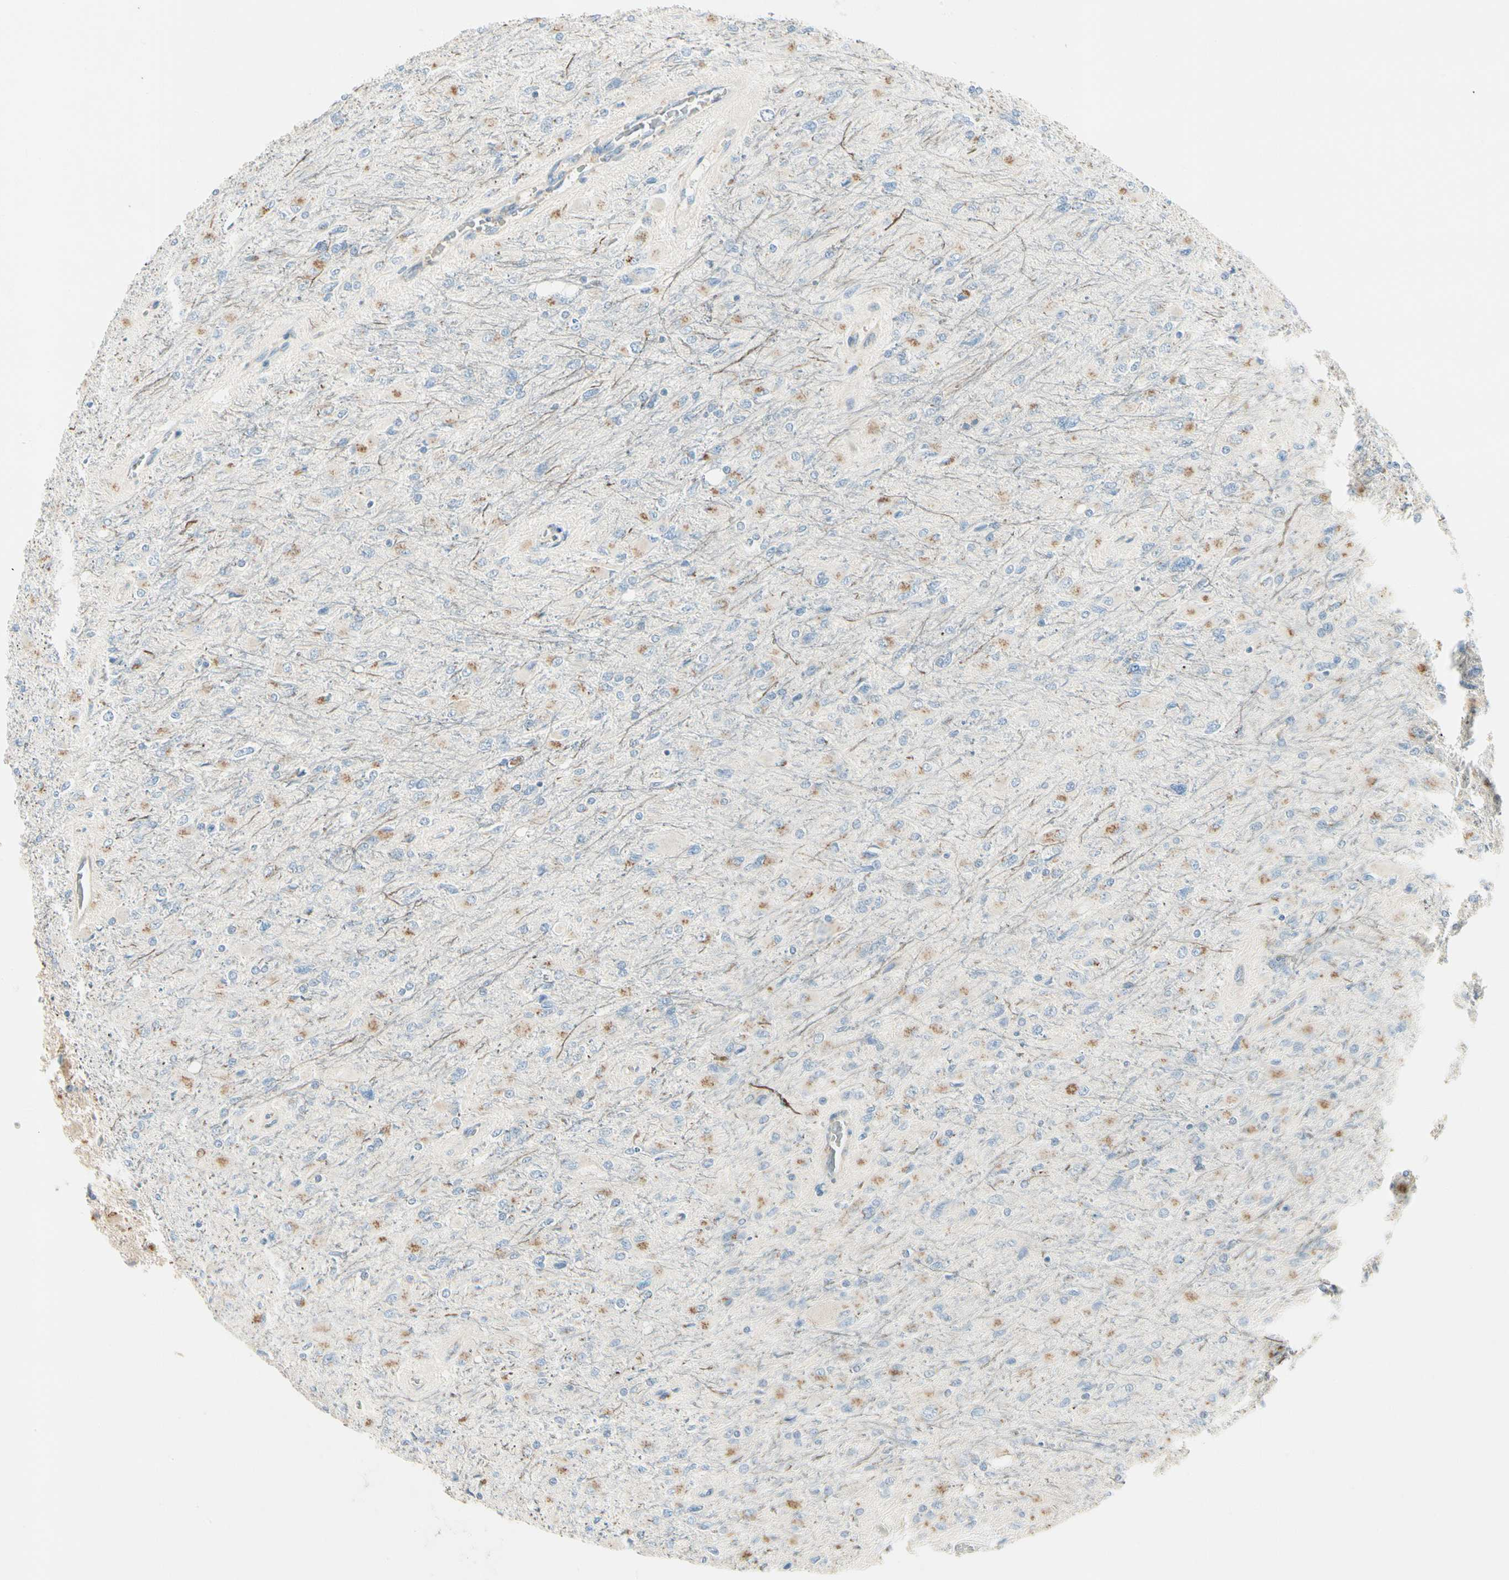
{"staining": {"intensity": "moderate", "quantity": "<25%", "location": "cytoplasmic/membranous"}, "tissue": "glioma", "cell_type": "Tumor cells", "image_type": "cancer", "snomed": [{"axis": "morphology", "description": "Glioma, malignant, High grade"}, {"axis": "topography", "description": "Cerebral cortex"}], "caption": "The photomicrograph shows immunohistochemical staining of glioma. There is moderate cytoplasmic/membranous positivity is seen in approximately <25% of tumor cells. Using DAB (3,3'-diaminobenzidine) (brown) and hematoxylin (blue) stains, captured at high magnification using brightfield microscopy.", "gene": "ABCA3", "patient": {"sex": "female", "age": 36}}